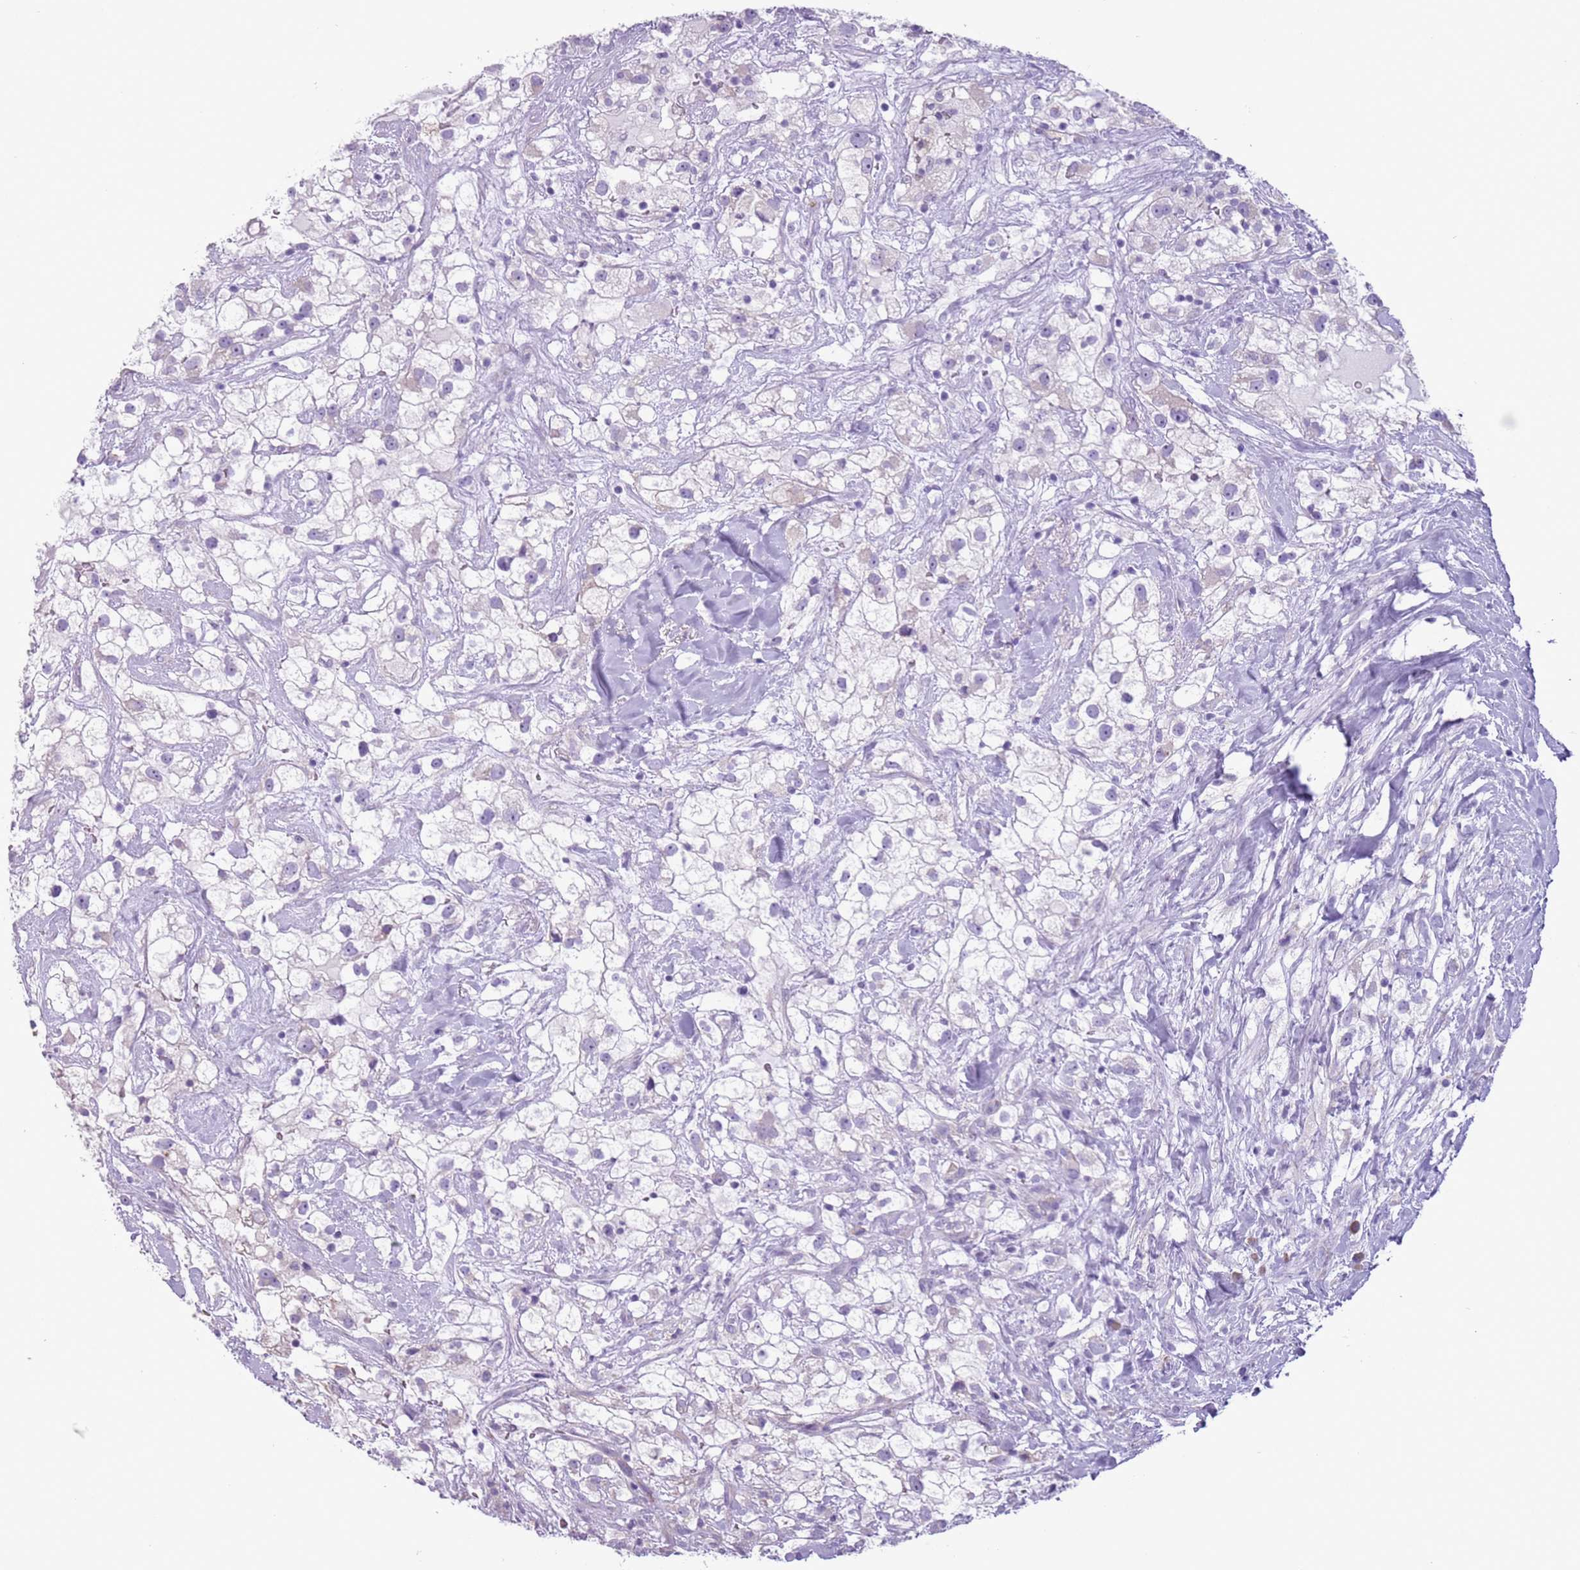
{"staining": {"intensity": "negative", "quantity": "none", "location": "none"}, "tissue": "renal cancer", "cell_type": "Tumor cells", "image_type": "cancer", "snomed": [{"axis": "morphology", "description": "Adenocarcinoma, NOS"}, {"axis": "topography", "description": "Kidney"}], "caption": "This is an IHC micrograph of human renal adenocarcinoma. There is no expression in tumor cells.", "gene": "HYOU1", "patient": {"sex": "male", "age": 59}}